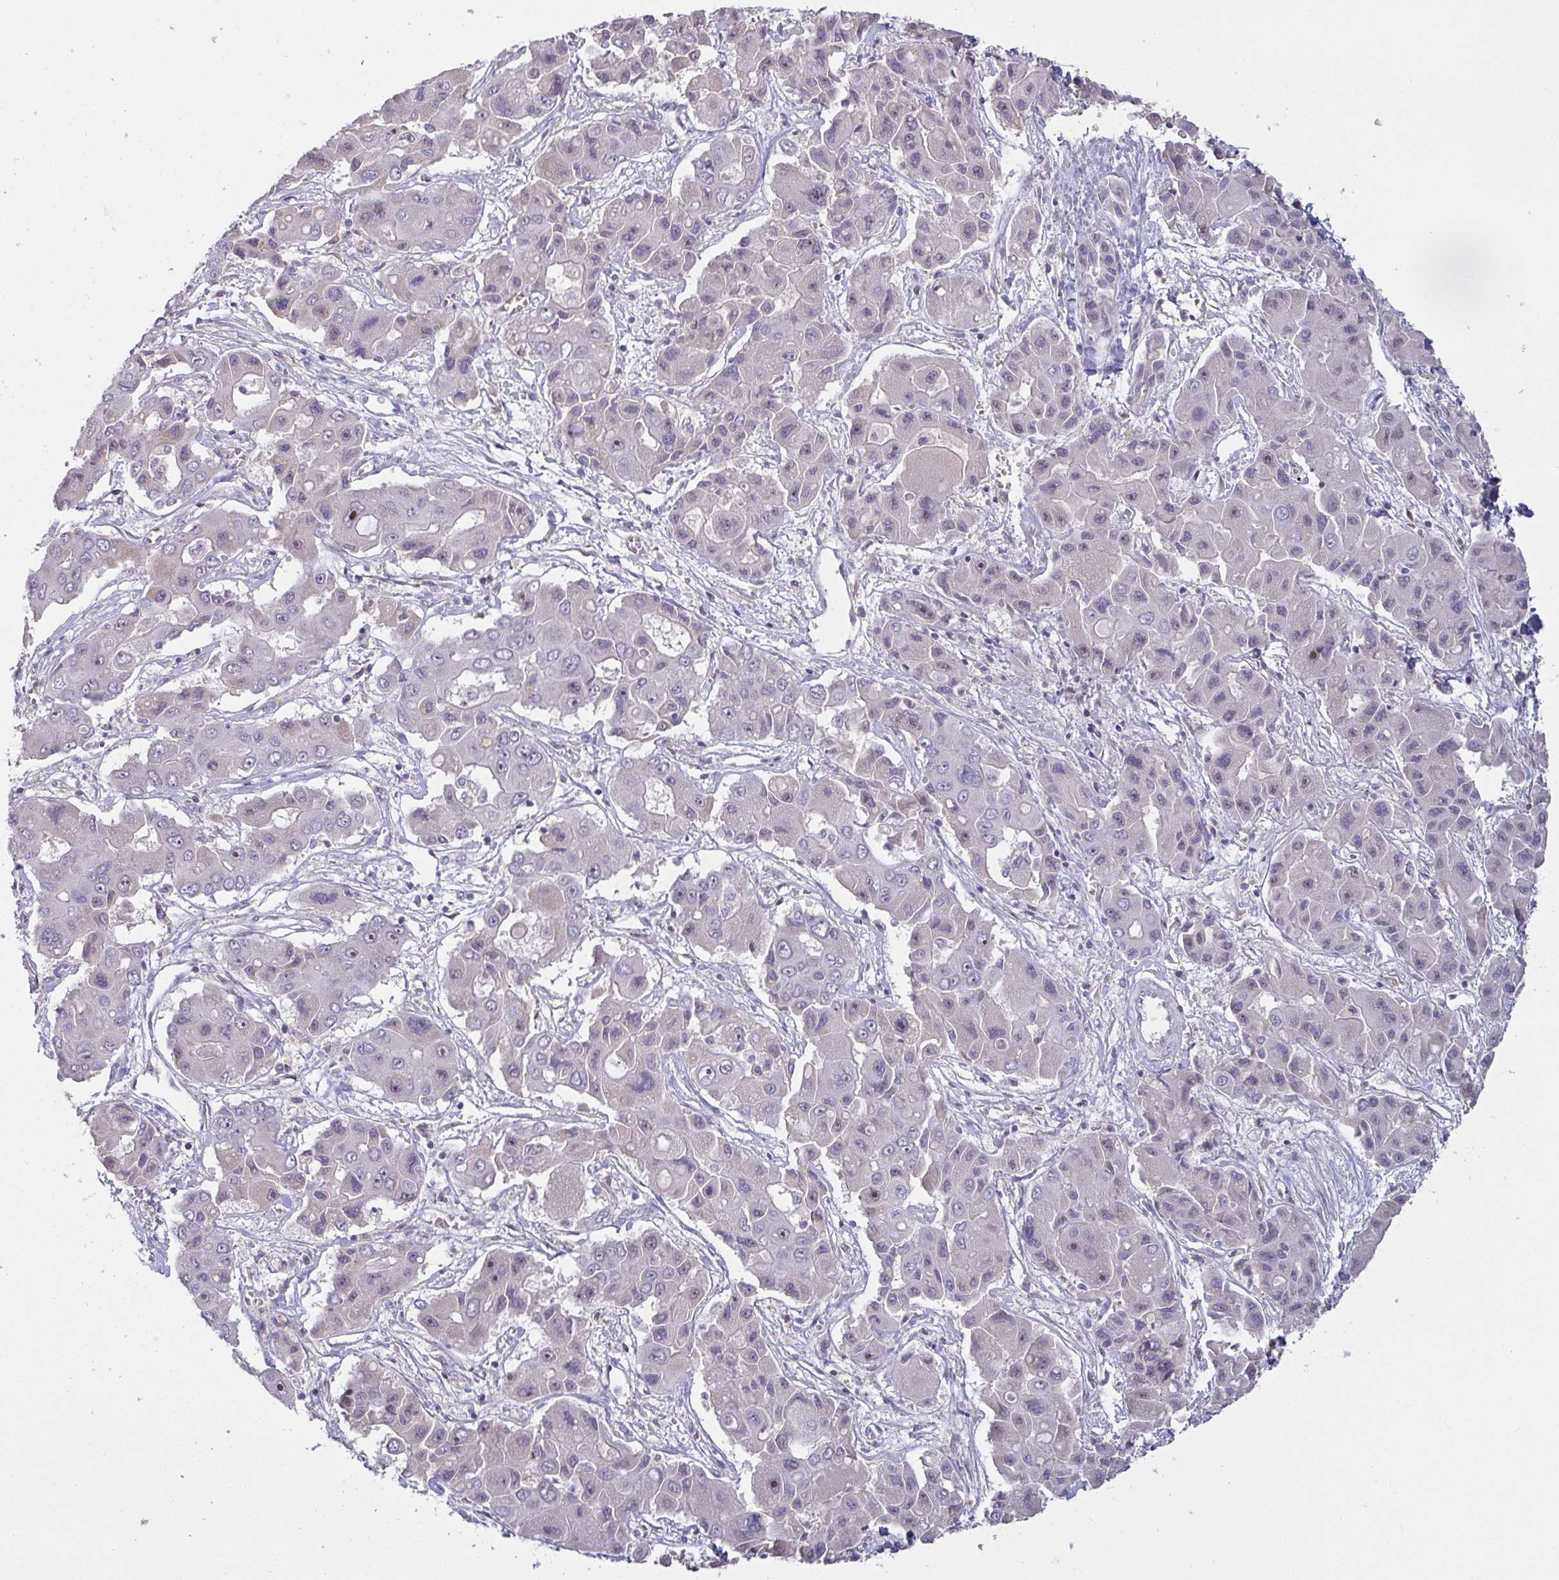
{"staining": {"intensity": "weak", "quantity": "<25%", "location": "nuclear"}, "tissue": "liver cancer", "cell_type": "Tumor cells", "image_type": "cancer", "snomed": [{"axis": "morphology", "description": "Cholangiocarcinoma"}, {"axis": "topography", "description": "Liver"}], "caption": "Immunohistochemistry (IHC) histopathology image of neoplastic tissue: cholangiocarcinoma (liver) stained with DAB reveals no significant protein staining in tumor cells. (Immunohistochemistry (IHC), brightfield microscopy, high magnification).", "gene": "MYC", "patient": {"sex": "male", "age": 67}}